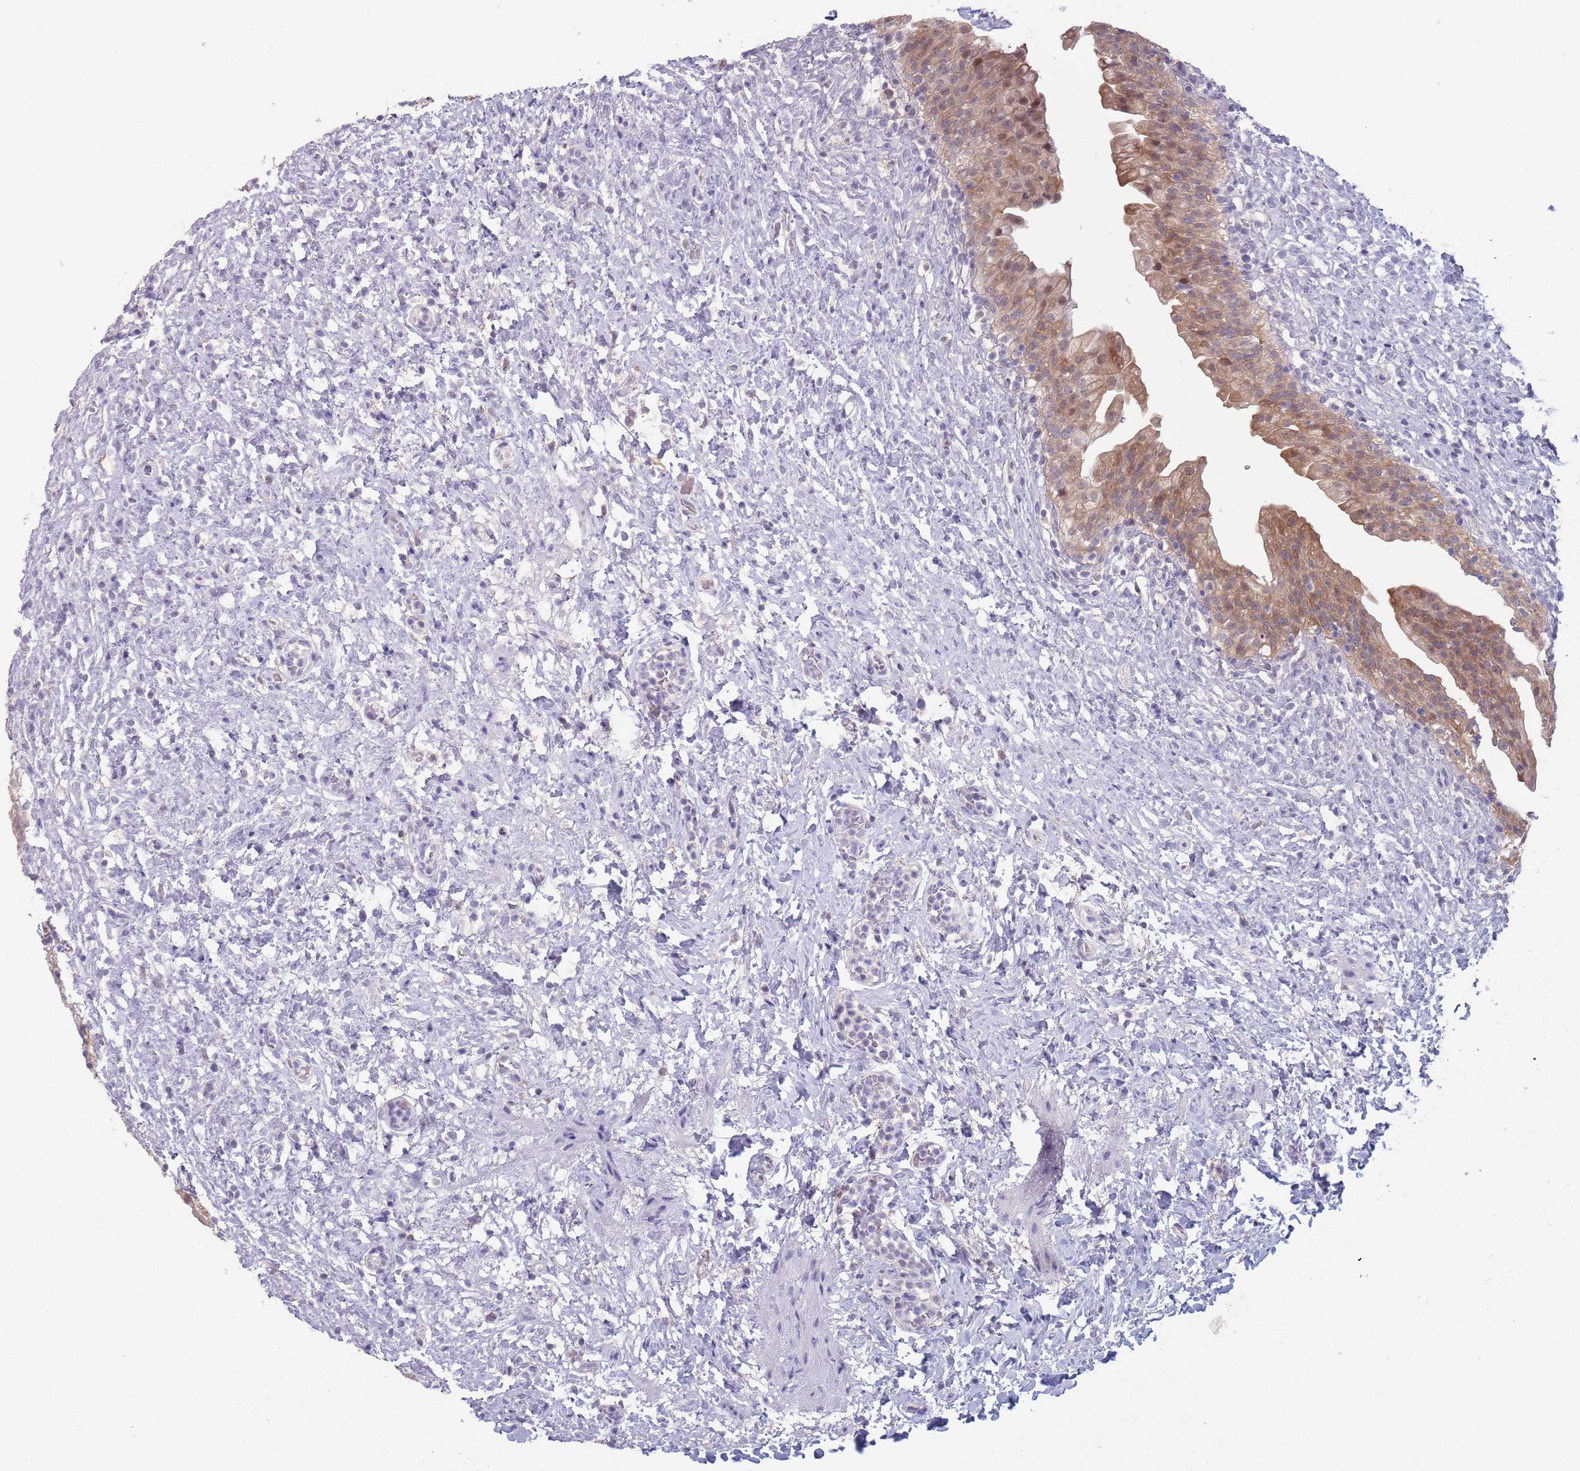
{"staining": {"intensity": "moderate", "quantity": "25%-75%", "location": "cytoplasmic/membranous,nuclear"}, "tissue": "urinary bladder", "cell_type": "Urothelial cells", "image_type": "normal", "snomed": [{"axis": "morphology", "description": "Normal tissue, NOS"}, {"axis": "topography", "description": "Urinary bladder"}], "caption": "Brown immunohistochemical staining in unremarkable human urinary bladder displays moderate cytoplasmic/membranous,nuclear positivity in approximately 25%-75% of urothelial cells. The staining was performed using DAB (3,3'-diaminobenzidine), with brown indicating positive protein expression. Nuclei are stained blue with hematoxylin.", "gene": "CLNS1A", "patient": {"sex": "female", "age": 27}}